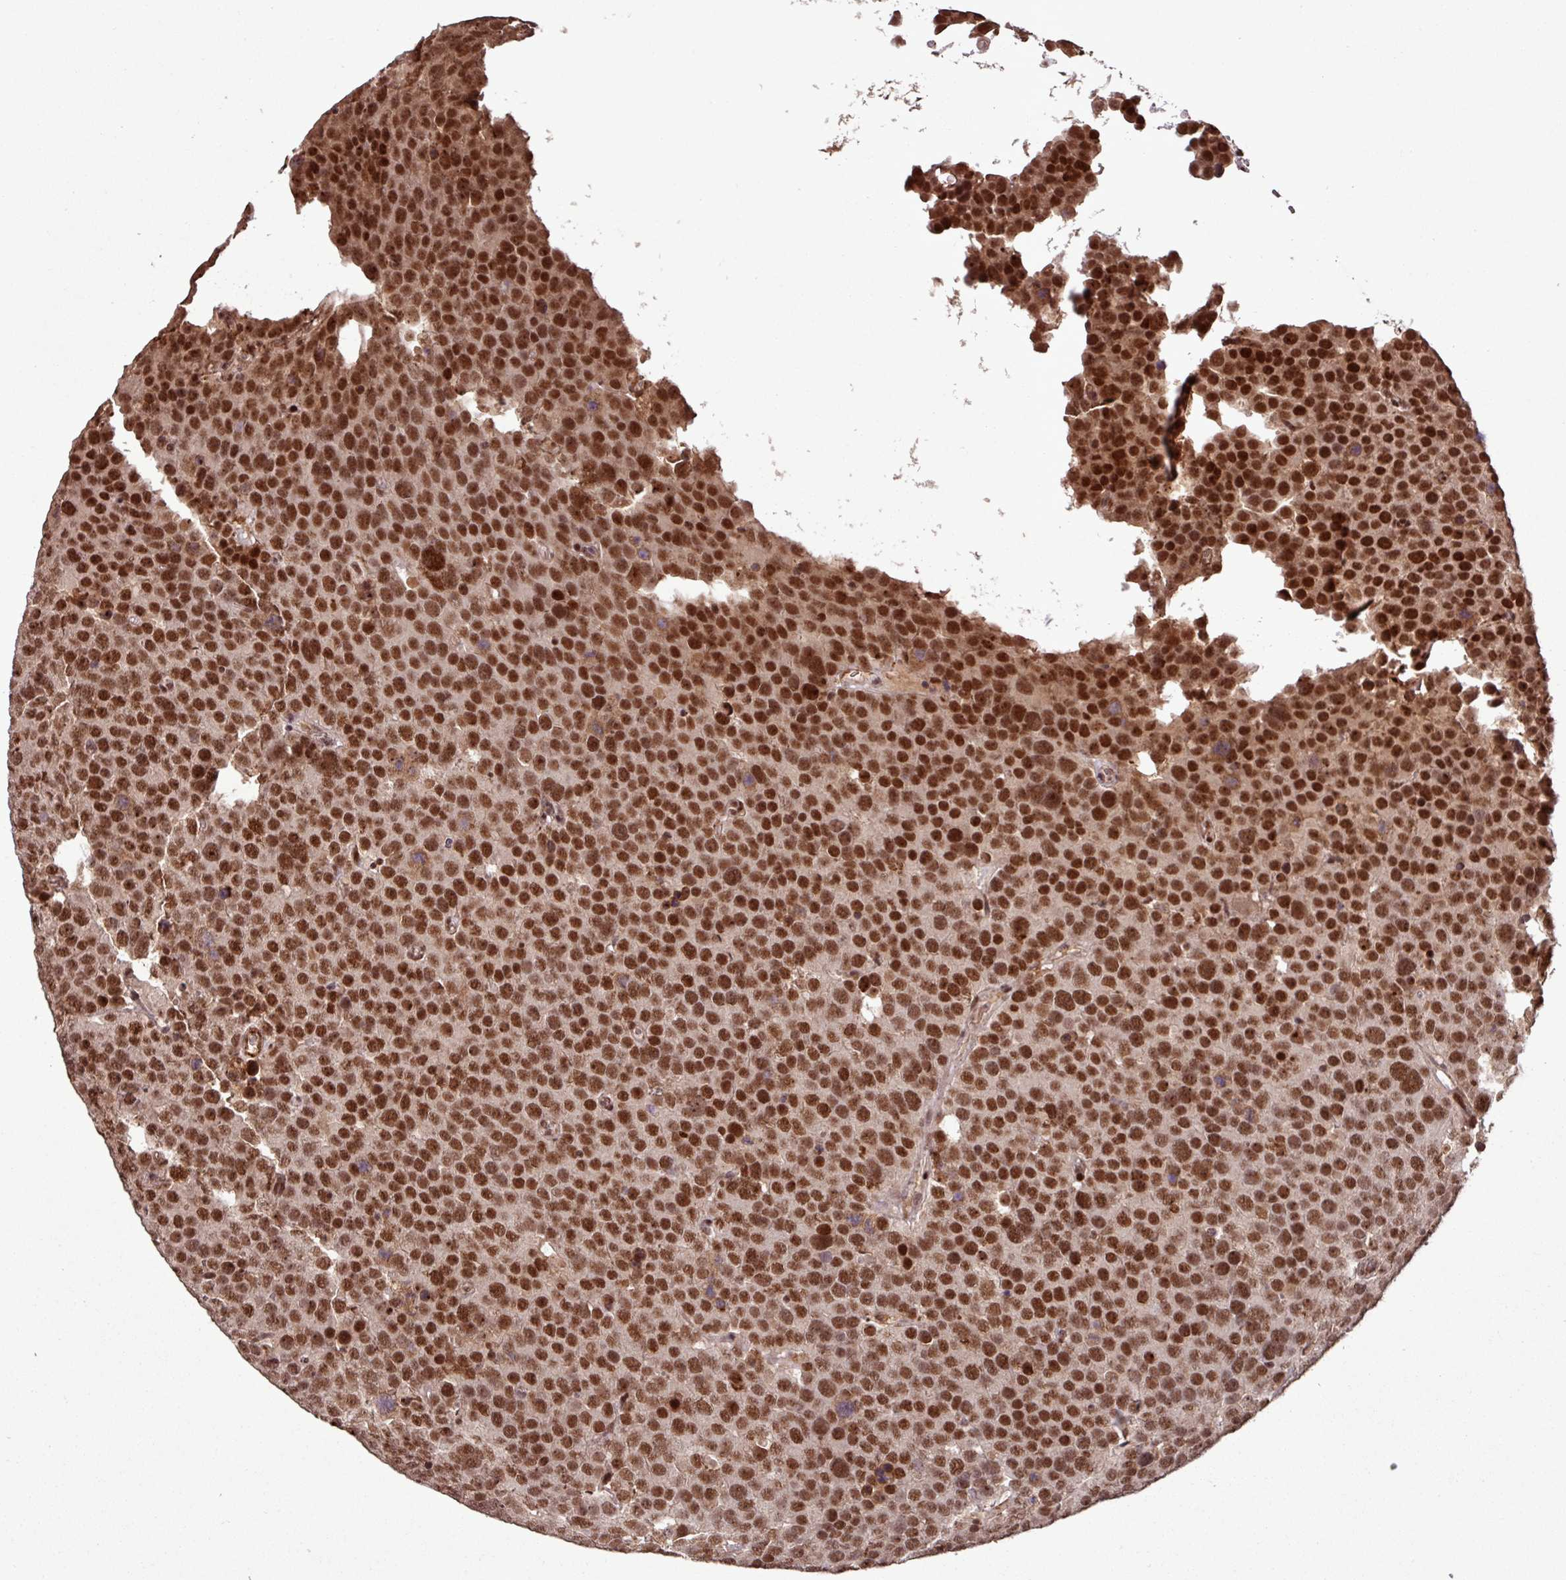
{"staining": {"intensity": "strong", "quantity": ">75%", "location": "nuclear"}, "tissue": "testis cancer", "cell_type": "Tumor cells", "image_type": "cancer", "snomed": [{"axis": "morphology", "description": "Seminoma, NOS"}, {"axis": "topography", "description": "Testis"}], "caption": "Immunohistochemical staining of testis cancer (seminoma) exhibits high levels of strong nuclear protein expression in approximately >75% of tumor cells. (DAB (3,3'-diaminobenzidine) IHC, brown staining for protein, blue staining for nuclei).", "gene": "SLC22A24", "patient": {"sex": "male", "age": 71}}